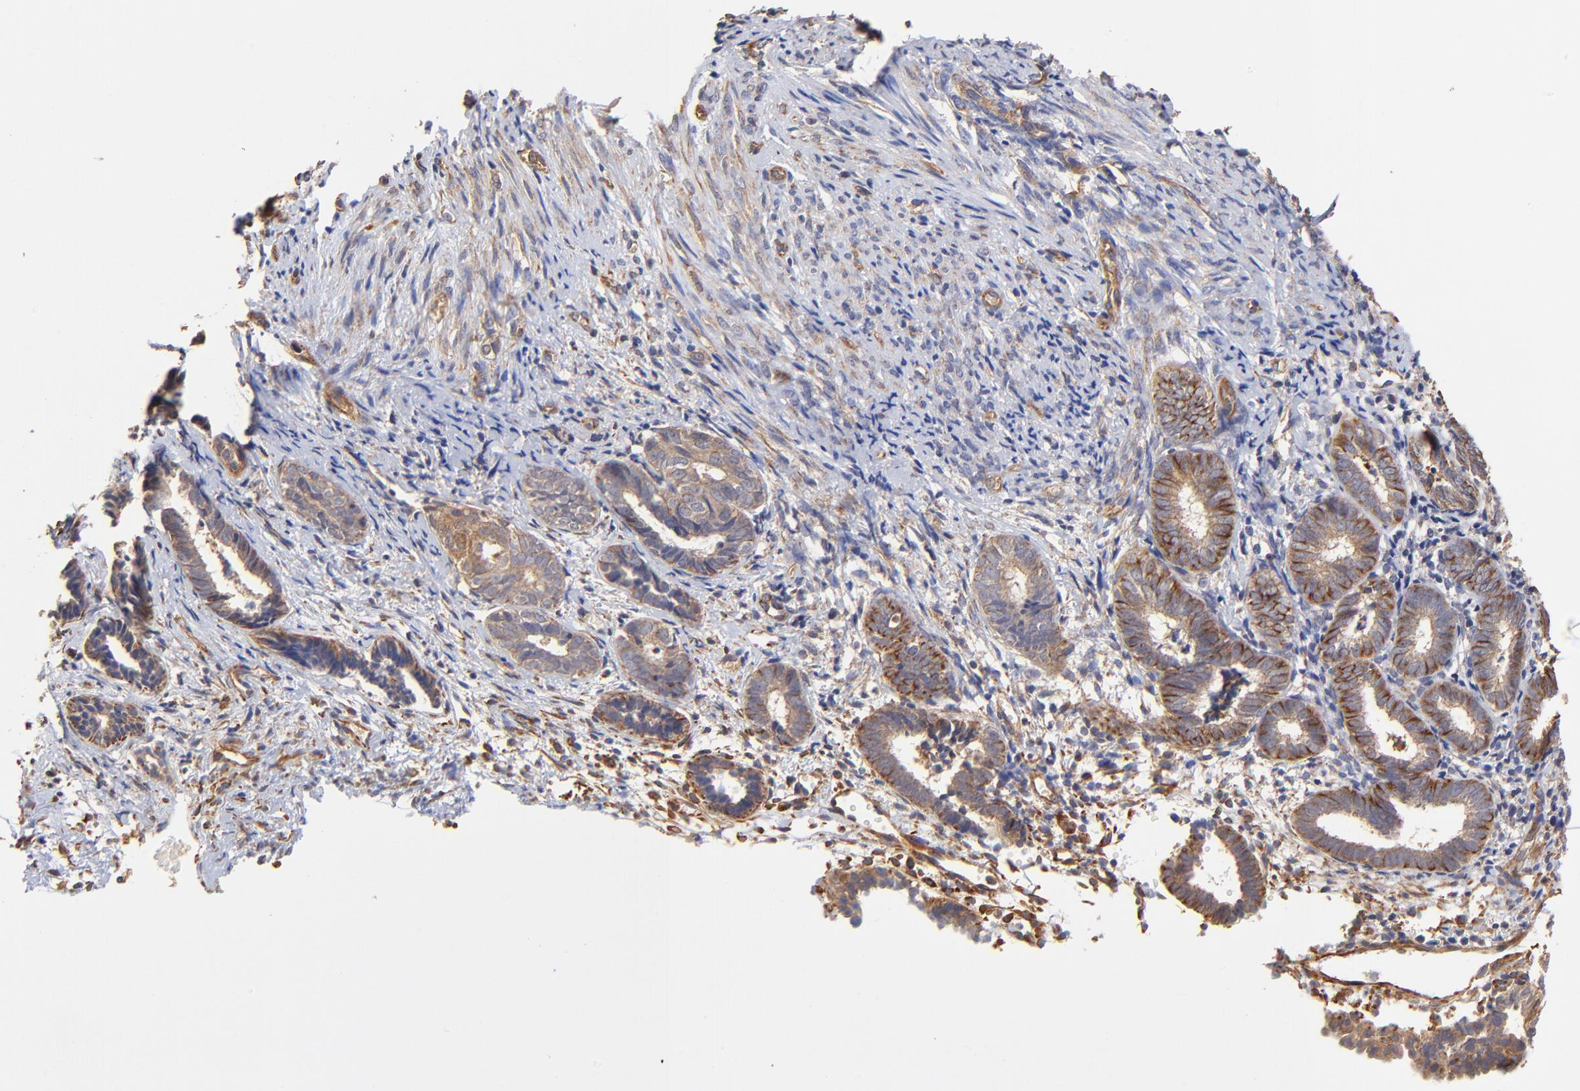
{"staining": {"intensity": "weak", "quantity": "25%-75%", "location": "cytoplasmic/membranous"}, "tissue": "endometrium", "cell_type": "Cells in endometrial stroma", "image_type": "normal", "snomed": [{"axis": "morphology", "description": "Normal tissue, NOS"}, {"axis": "topography", "description": "Smooth muscle"}, {"axis": "topography", "description": "Endometrium"}], "caption": "This photomicrograph reveals normal endometrium stained with immunohistochemistry (IHC) to label a protein in brown. The cytoplasmic/membranous of cells in endometrial stroma show weak positivity for the protein. Nuclei are counter-stained blue.", "gene": "TNFAIP3", "patient": {"sex": "female", "age": 57}}